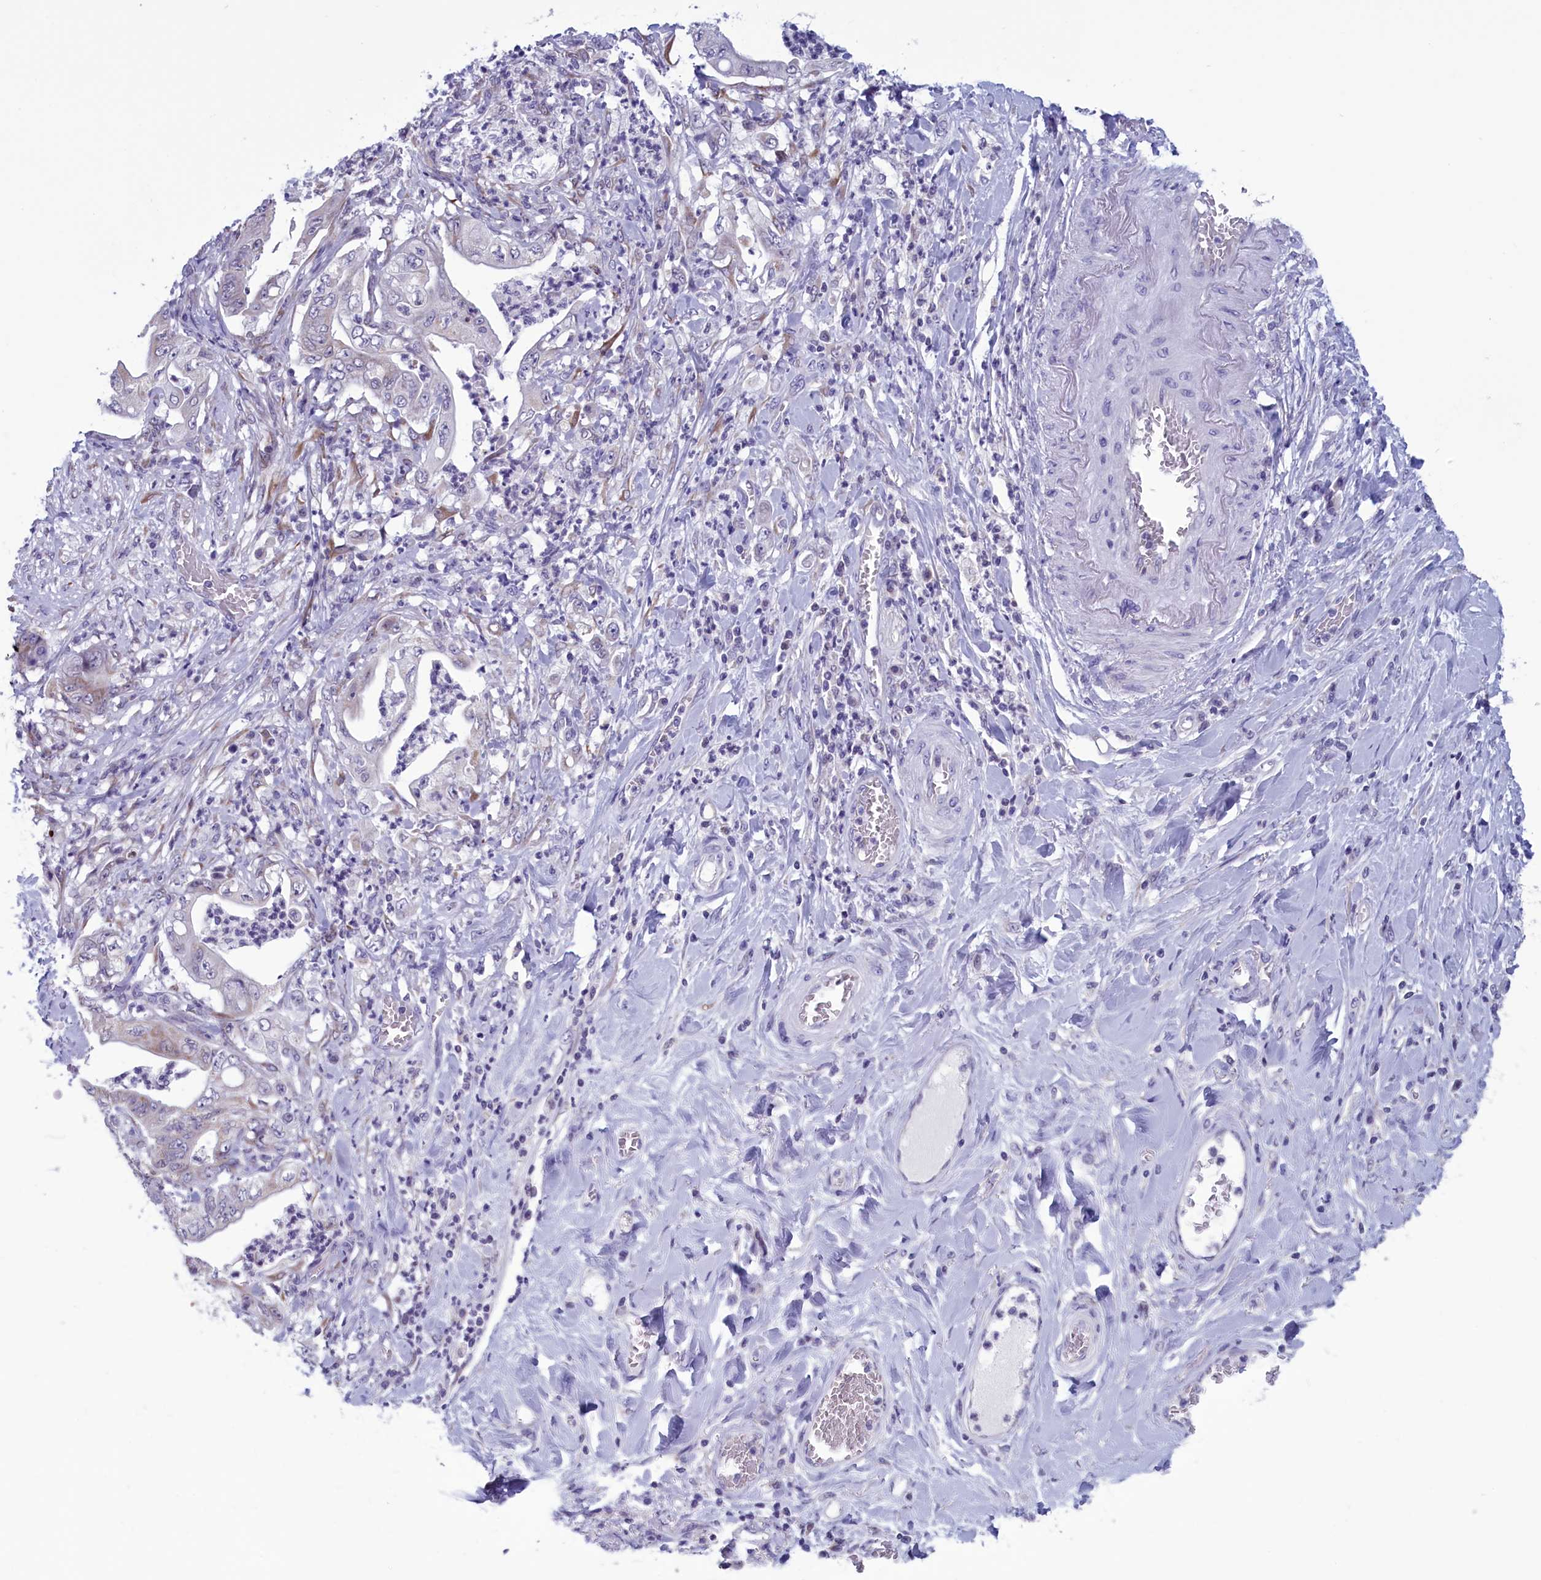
{"staining": {"intensity": "negative", "quantity": "none", "location": "none"}, "tissue": "stomach cancer", "cell_type": "Tumor cells", "image_type": "cancer", "snomed": [{"axis": "morphology", "description": "Adenocarcinoma, NOS"}, {"axis": "topography", "description": "Stomach"}], "caption": "Human stomach adenocarcinoma stained for a protein using IHC reveals no staining in tumor cells.", "gene": "PARS2", "patient": {"sex": "female", "age": 73}}